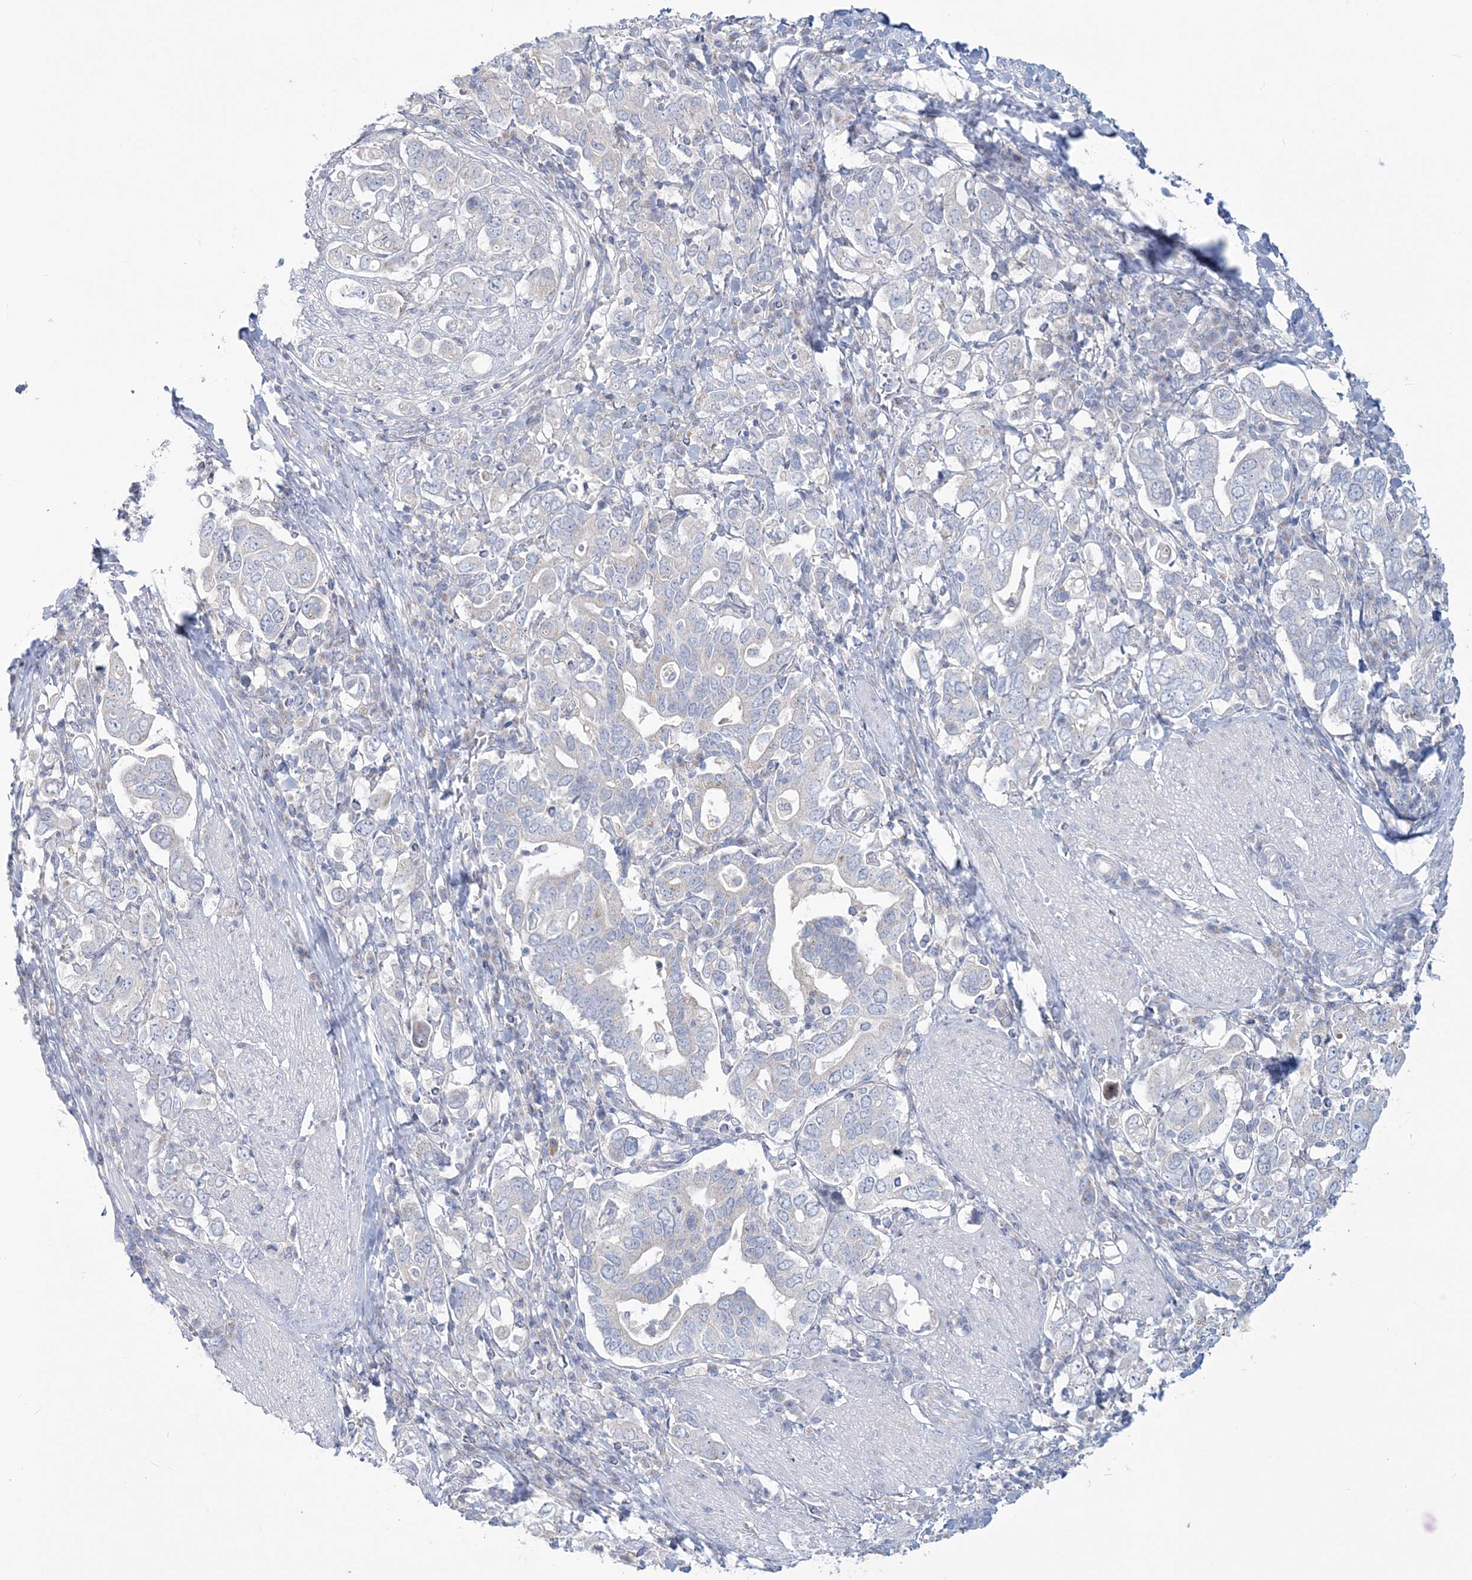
{"staining": {"intensity": "negative", "quantity": "none", "location": "none"}, "tissue": "stomach cancer", "cell_type": "Tumor cells", "image_type": "cancer", "snomed": [{"axis": "morphology", "description": "Adenocarcinoma, NOS"}, {"axis": "topography", "description": "Stomach, upper"}], "caption": "Tumor cells are negative for protein expression in human stomach cancer.", "gene": "ADGB", "patient": {"sex": "male", "age": 62}}